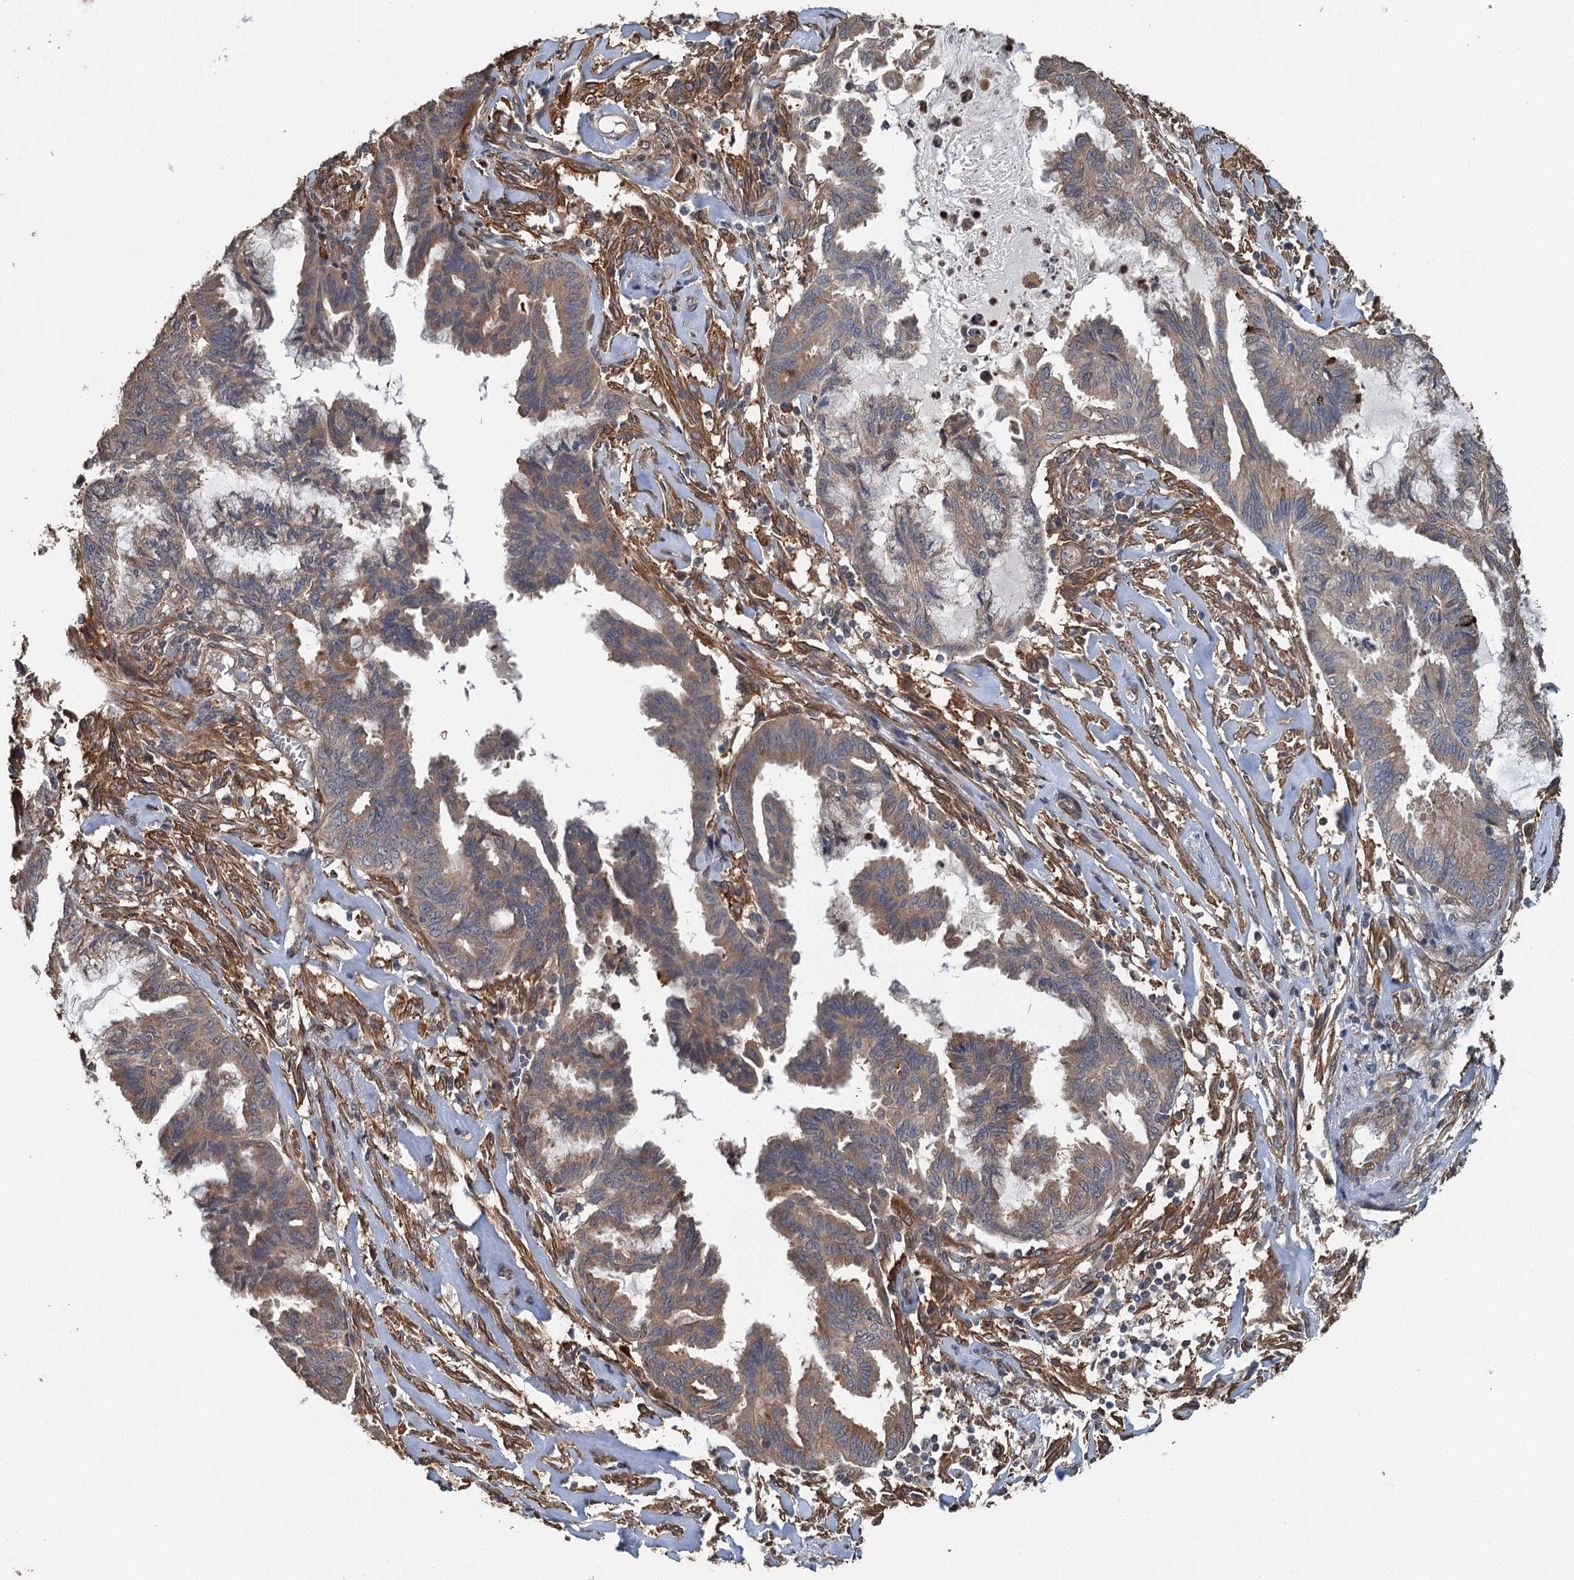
{"staining": {"intensity": "moderate", "quantity": ">75%", "location": "cytoplasmic/membranous"}, "tissue": "endometrial cancer", "cell_type": "Tumor cells", "image_type": "cancer", "snomed": [{"axis": "morphology", "description": "Adenocarcinoma, NOS"}, {"axis": "topography", "description": "Endometrium"}], "caption": "Immunohistochemical staining of adenocarcinoma (endometrial) displays medium levels of moderate cytoplasmic/membranous staining in approximately >75% of tumor cells.", "gene": "MEAK7", "patient": {"sex": "female", "age": 86}}